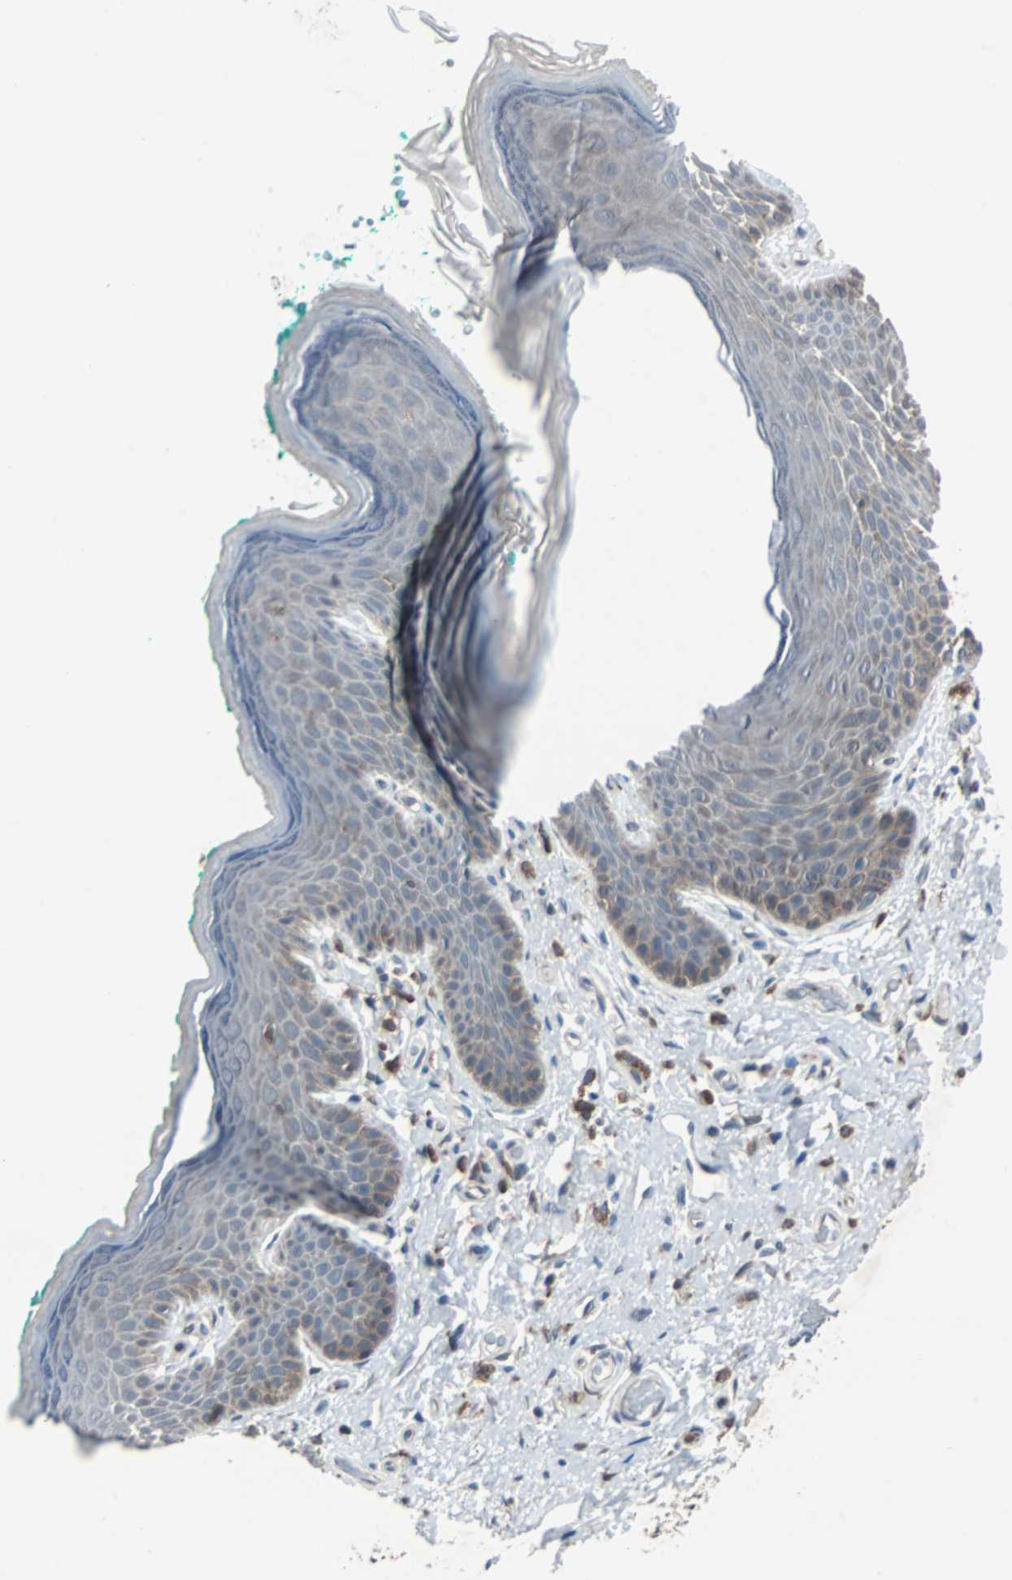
{"staining": {"intensity": "weak", "quantity": "<25%", "location": "cytoplasmic/membranous"}, "tissue": "skin", "cell_type": "Epidermal cells", "image_type": "normal", "snomed": [{"axis": "morphology", "description": "Normal tissue, NOS"}, {"axis": "topography", "description": "Anal"}], "caption": "IHC image of normal skin stained for a protein (brown), which demonstrates no positivity in epidermal cells.", "gene": "PAK1", "patient": {"sex": "male", "age": 74}}